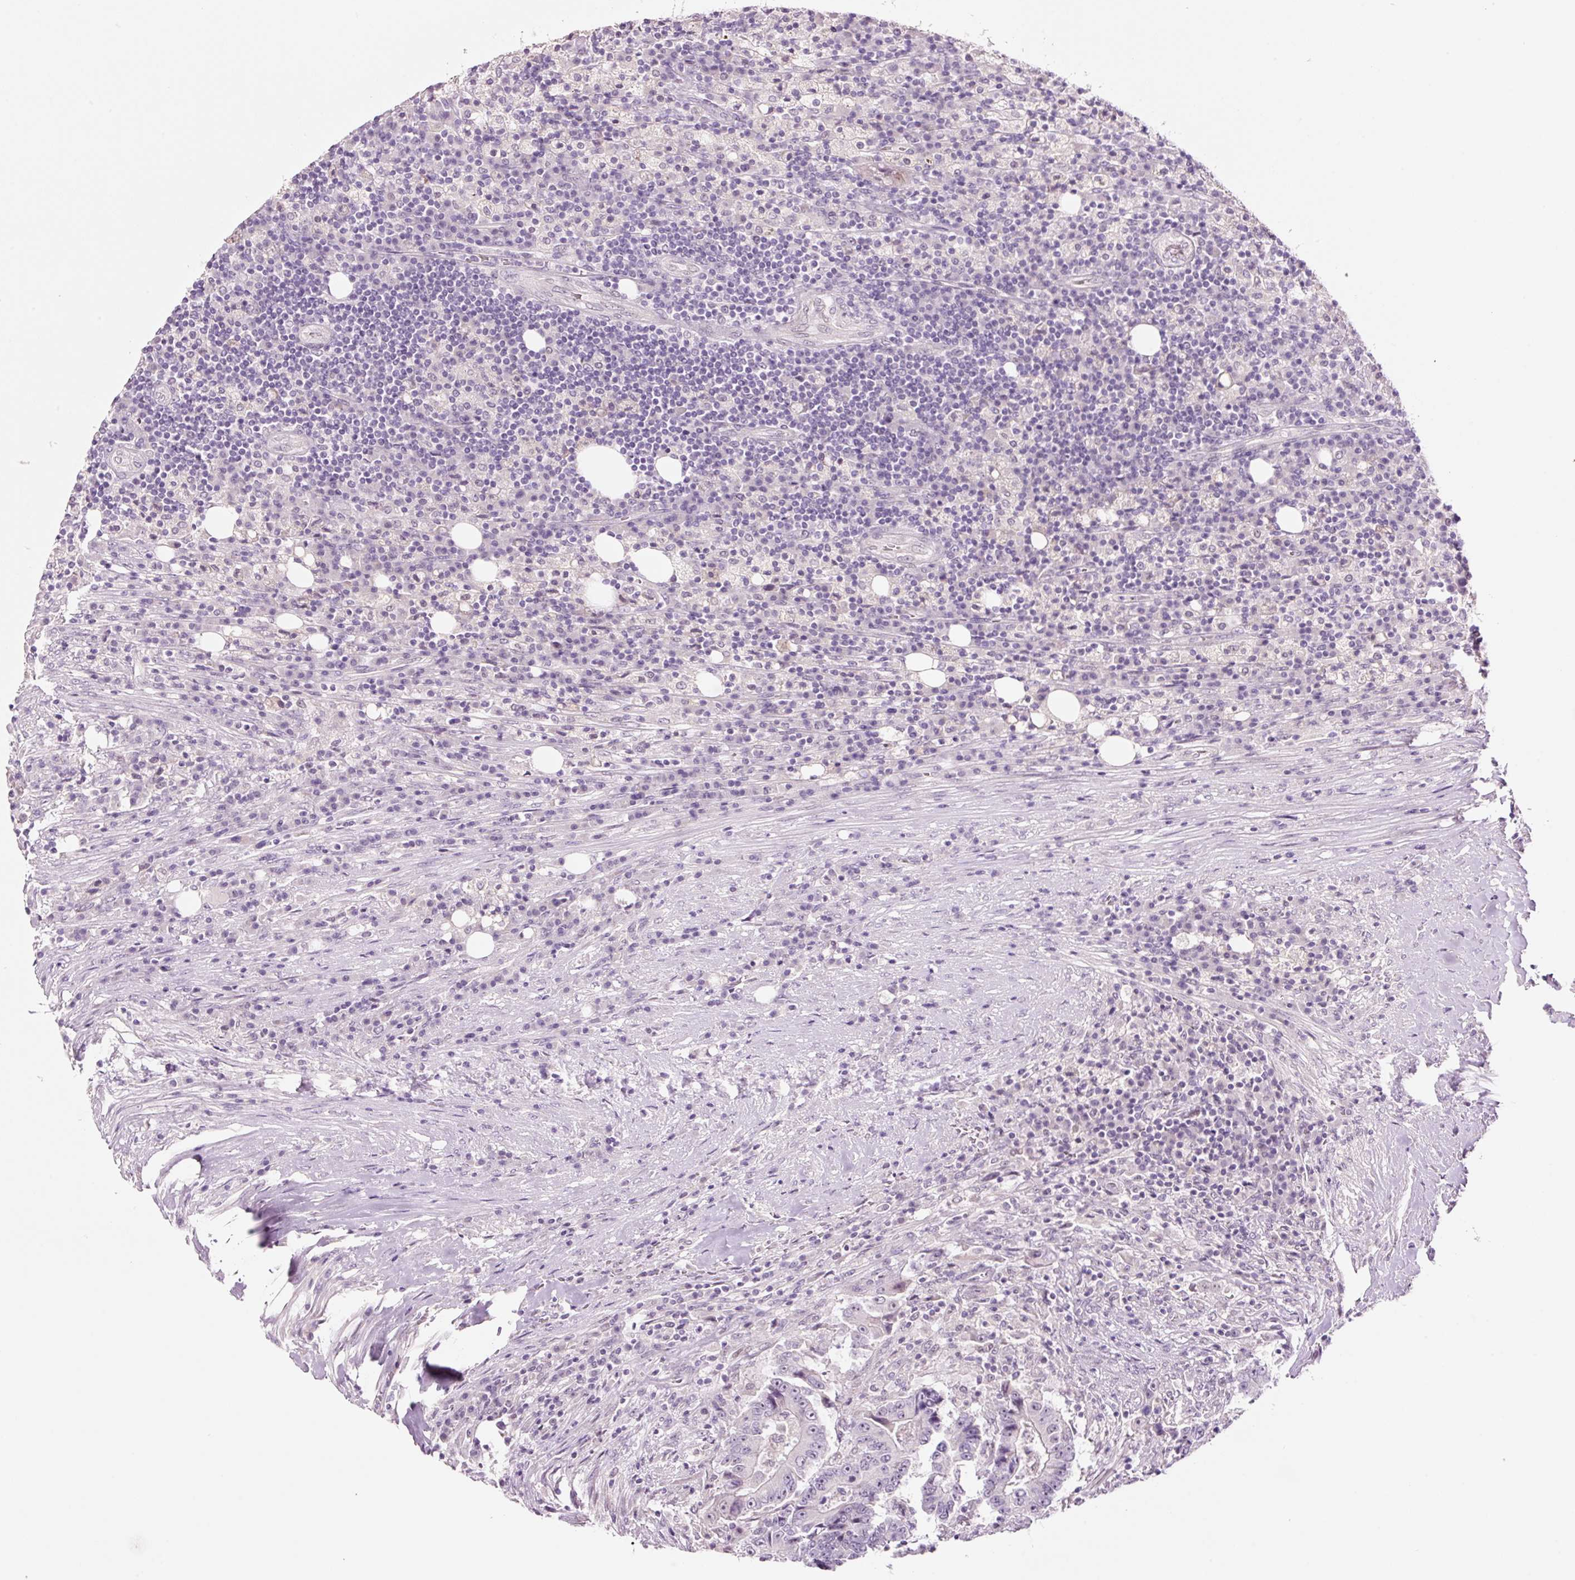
{"staining": {"intensity": "negative", "quantity": "none", "location": "none"}, "tissue": "colorectal cancer", "cell_type": "Tumor cells", "image_type": "cancer", "snomed": [{"axis": "morphology", "description": "Adenocarcinoma, NOS"}, {"axis": "topography", "description": "Colon"}], "caption": "Tumor cells show no significant positivity in colorectal adenocarcinoma.", "gene": "GCG", "patient": {"sex": "male", "age": 83}}